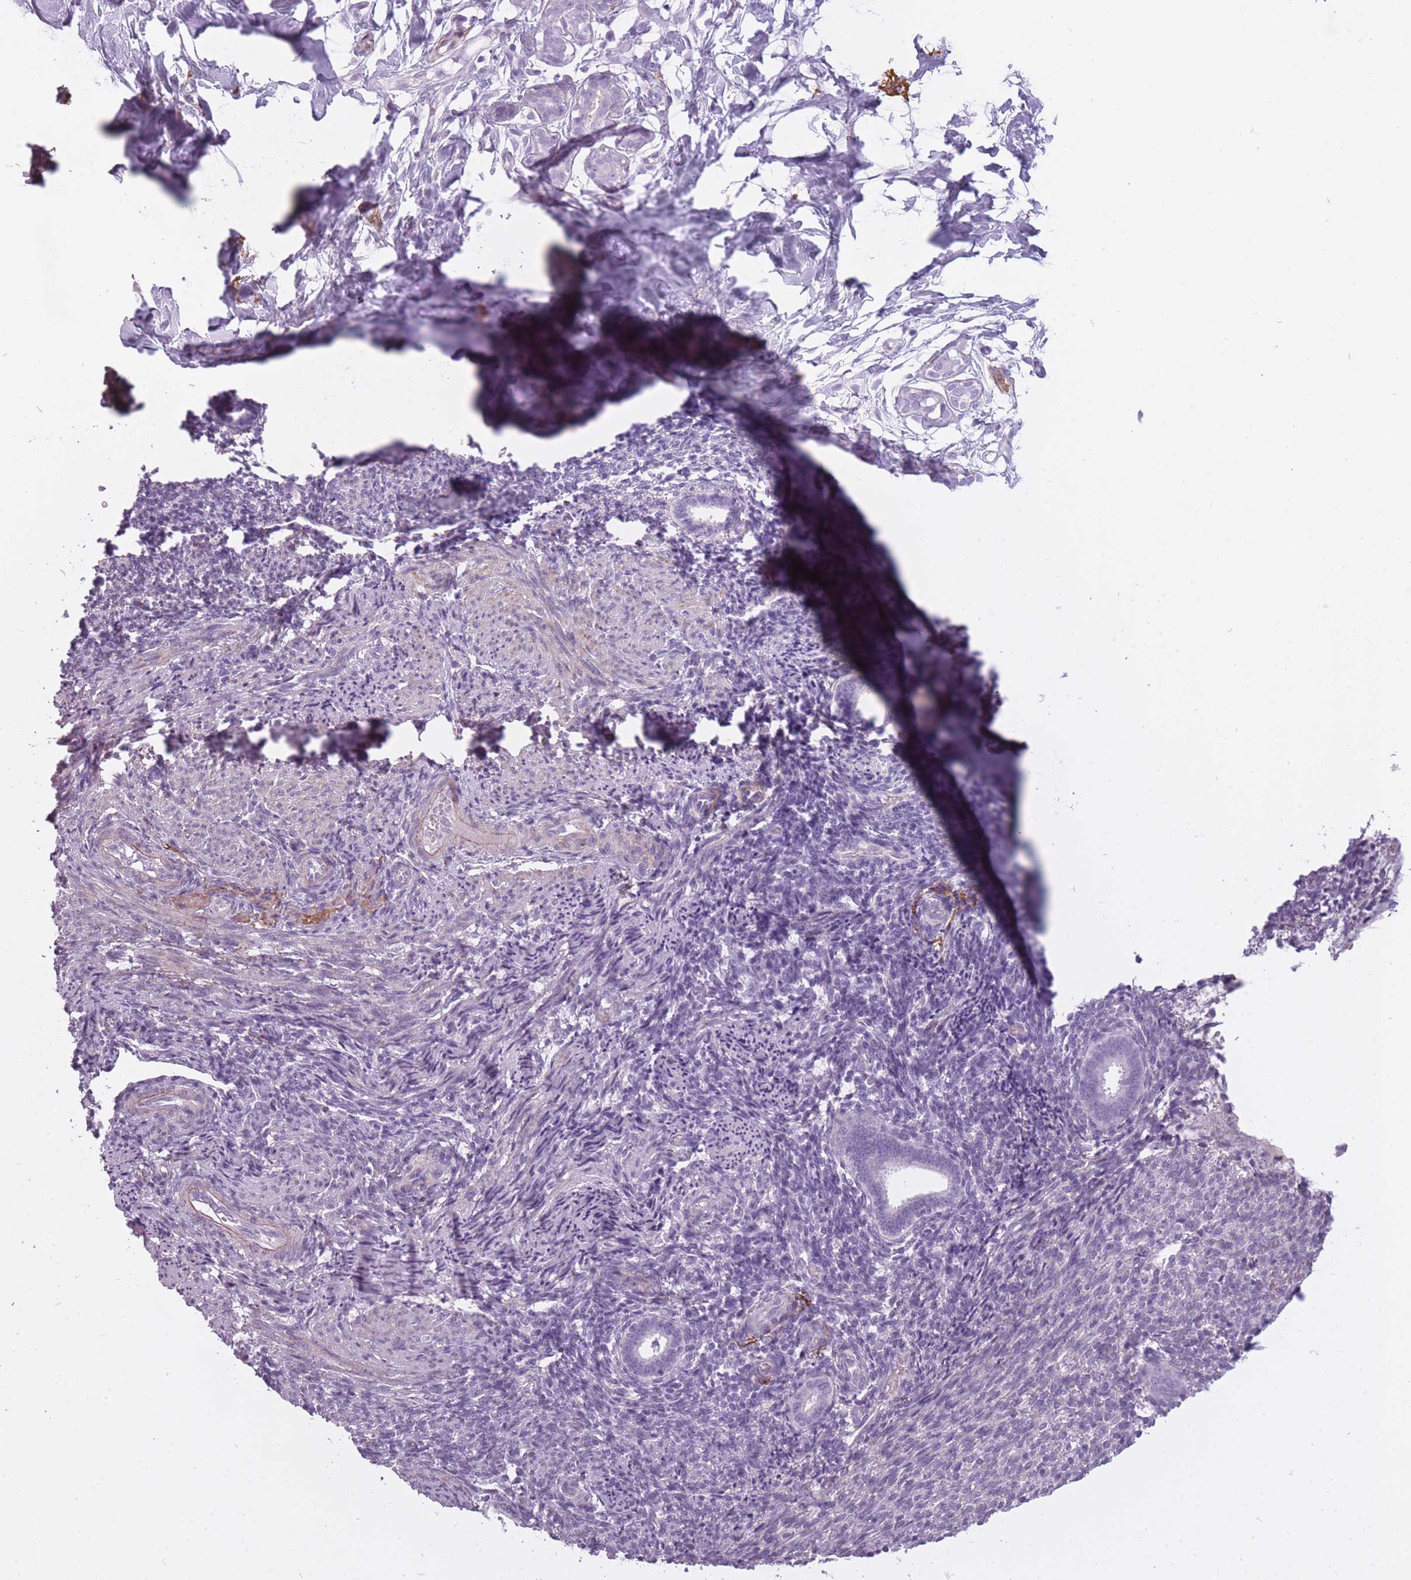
{"staining": {"intensity": "negative", "quantity": "none", "location": "none"}, "tissue": "endometrium", "cell_type": "Cells in endometrial stroma", "image_type": "normal", "snomed": [{"axis": "morphology", "description": "Normal tissue, NOS"}, {"axis": "topography", "description": "Endometrium"}], "caption": "High magnification brightfield microscopy of benign endometrium stained with DAB (3,3'-diaminobenzidine) (brown) and counterstained with hematoxylin (blue): cells in endometrial stroma show no significant staining. (DAB immunohistochemistry visualized using brightfield microscopy, high magnification).", "gene": "RFX4", "patient": {"sex": "female", "age": 32}}